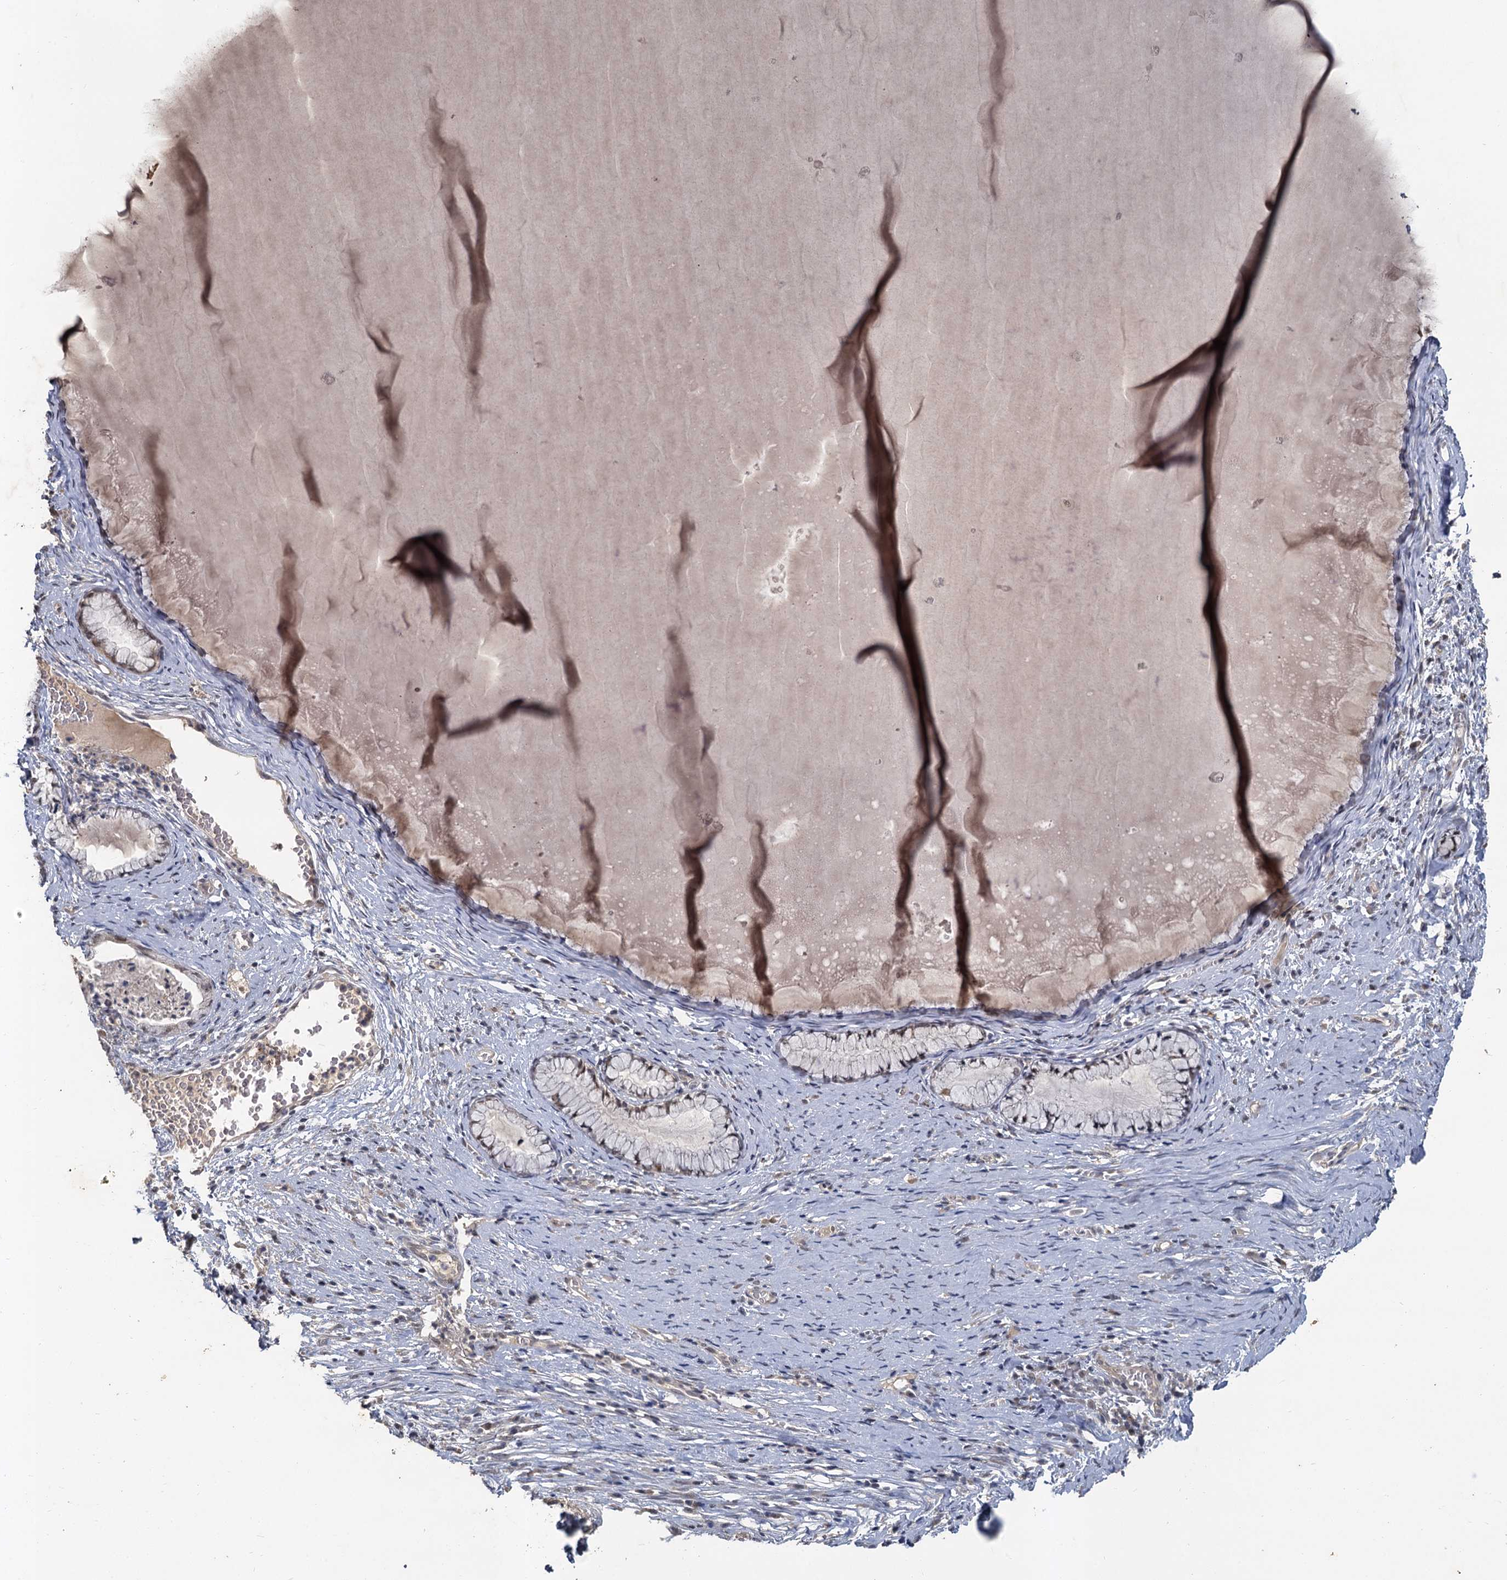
{"staining": {"intensity": "negative", "quantity": "none", "location": "none"}, "tissue": "cervix", "cell_type": "Glandular cells", "image_type": "normal", "snomed": [{"axis": "morphology", "description": "Normal tissue, NOS"}, {"axis": "topography", "description": "Cervix"}], "caption": "Human cervix stained for a protein using immunohistochemistry shows no staining in glandular cells.", "gene": "MUCL1", "patient": {"sex": "female", "age": 42}}